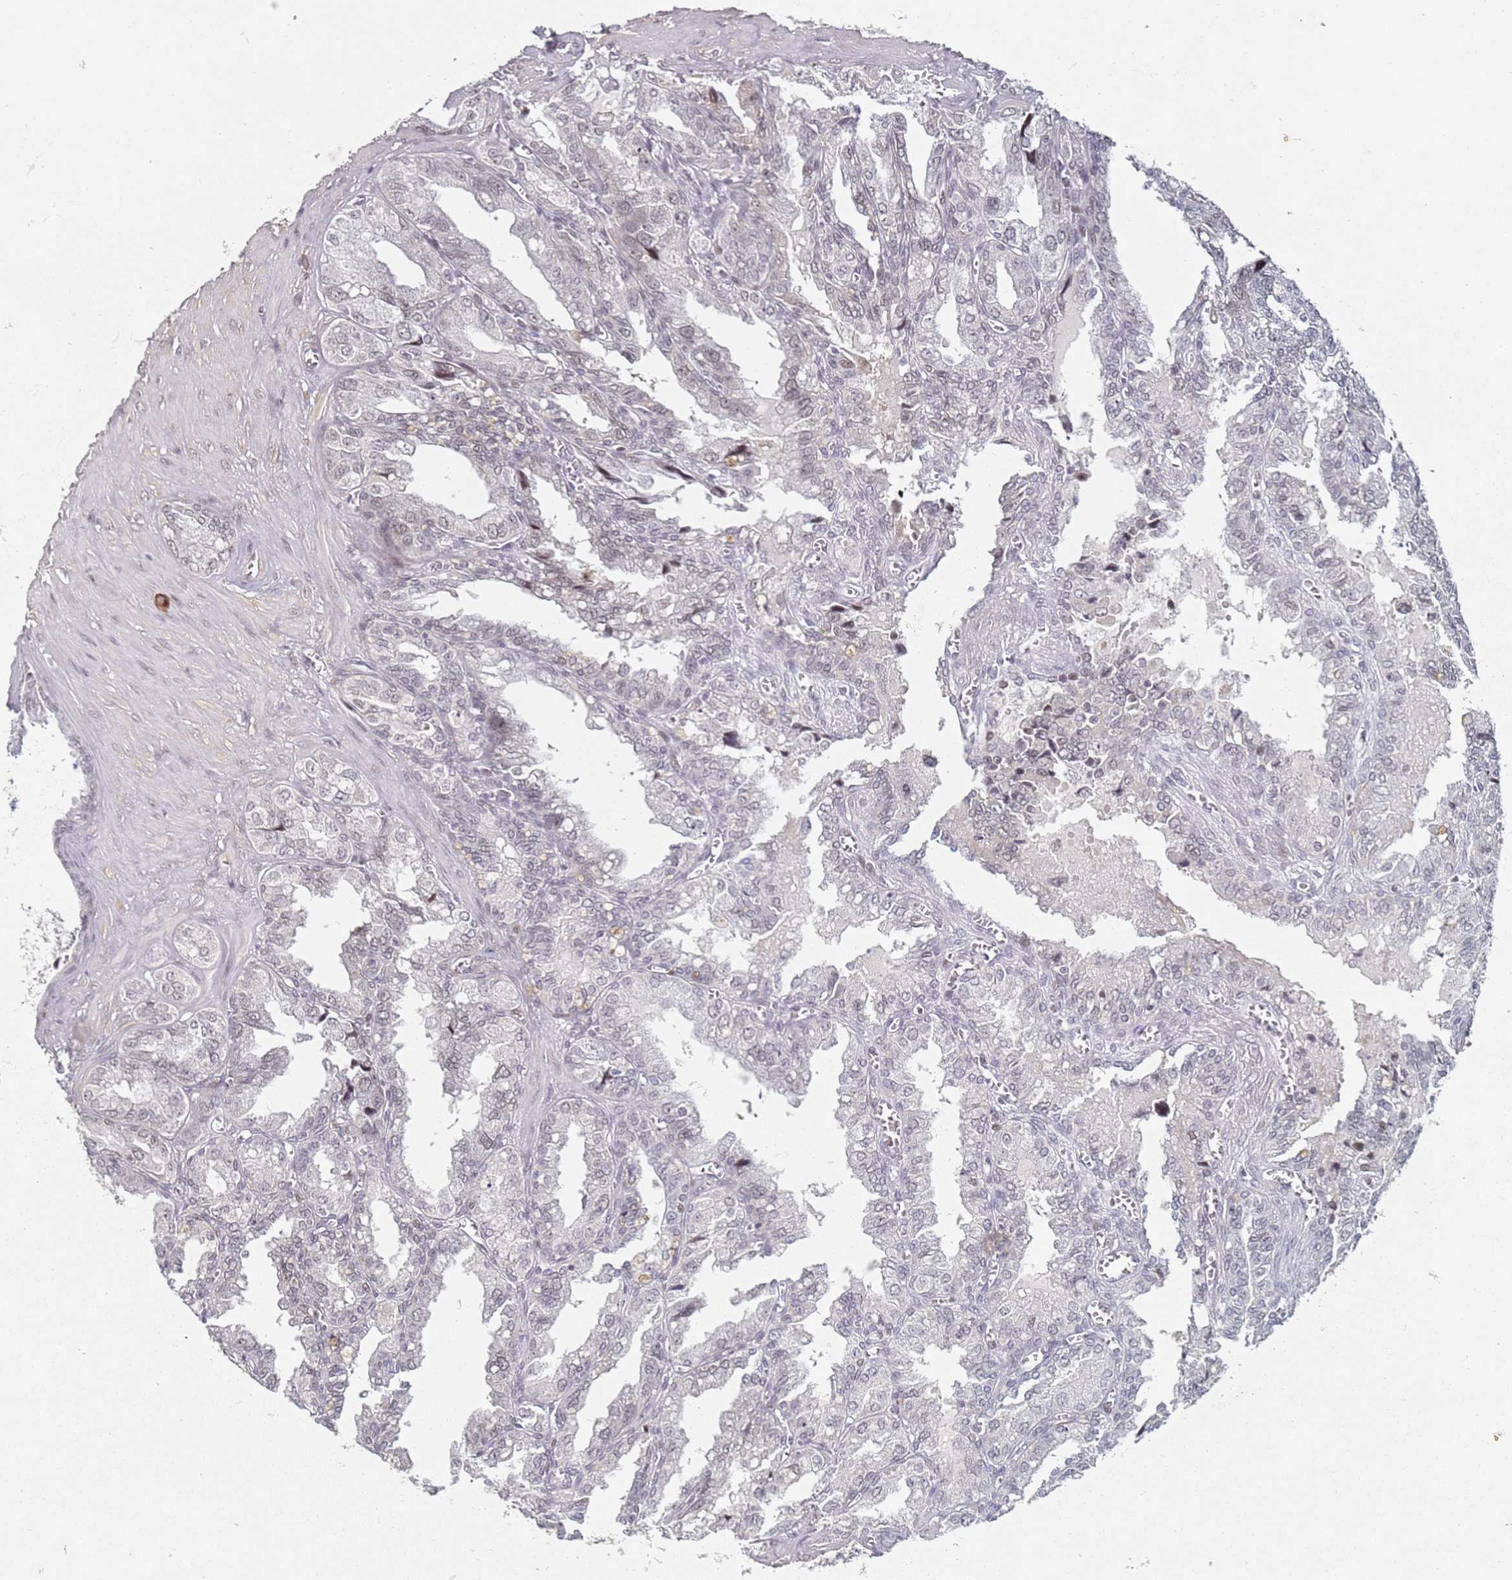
{"staining": {"intensity": "weak", "quantity": "<25%", "location": "nuclear"}, "tissue": "seminal vesicle", "cell_type": "Glandular cells", "image_type": "normal", "snomed": [{"axis": "morphology", "description": "Normal tissue, NOS"}, {"axis": "topography", "description": "Seminal veicle"}], "caption": "Immunohistochemical staining of benign human seminal vesicle reveals no significant staining in glandular cells.", "gene": "ATF6B", "patient": {"sex": "male", "age": 67}}